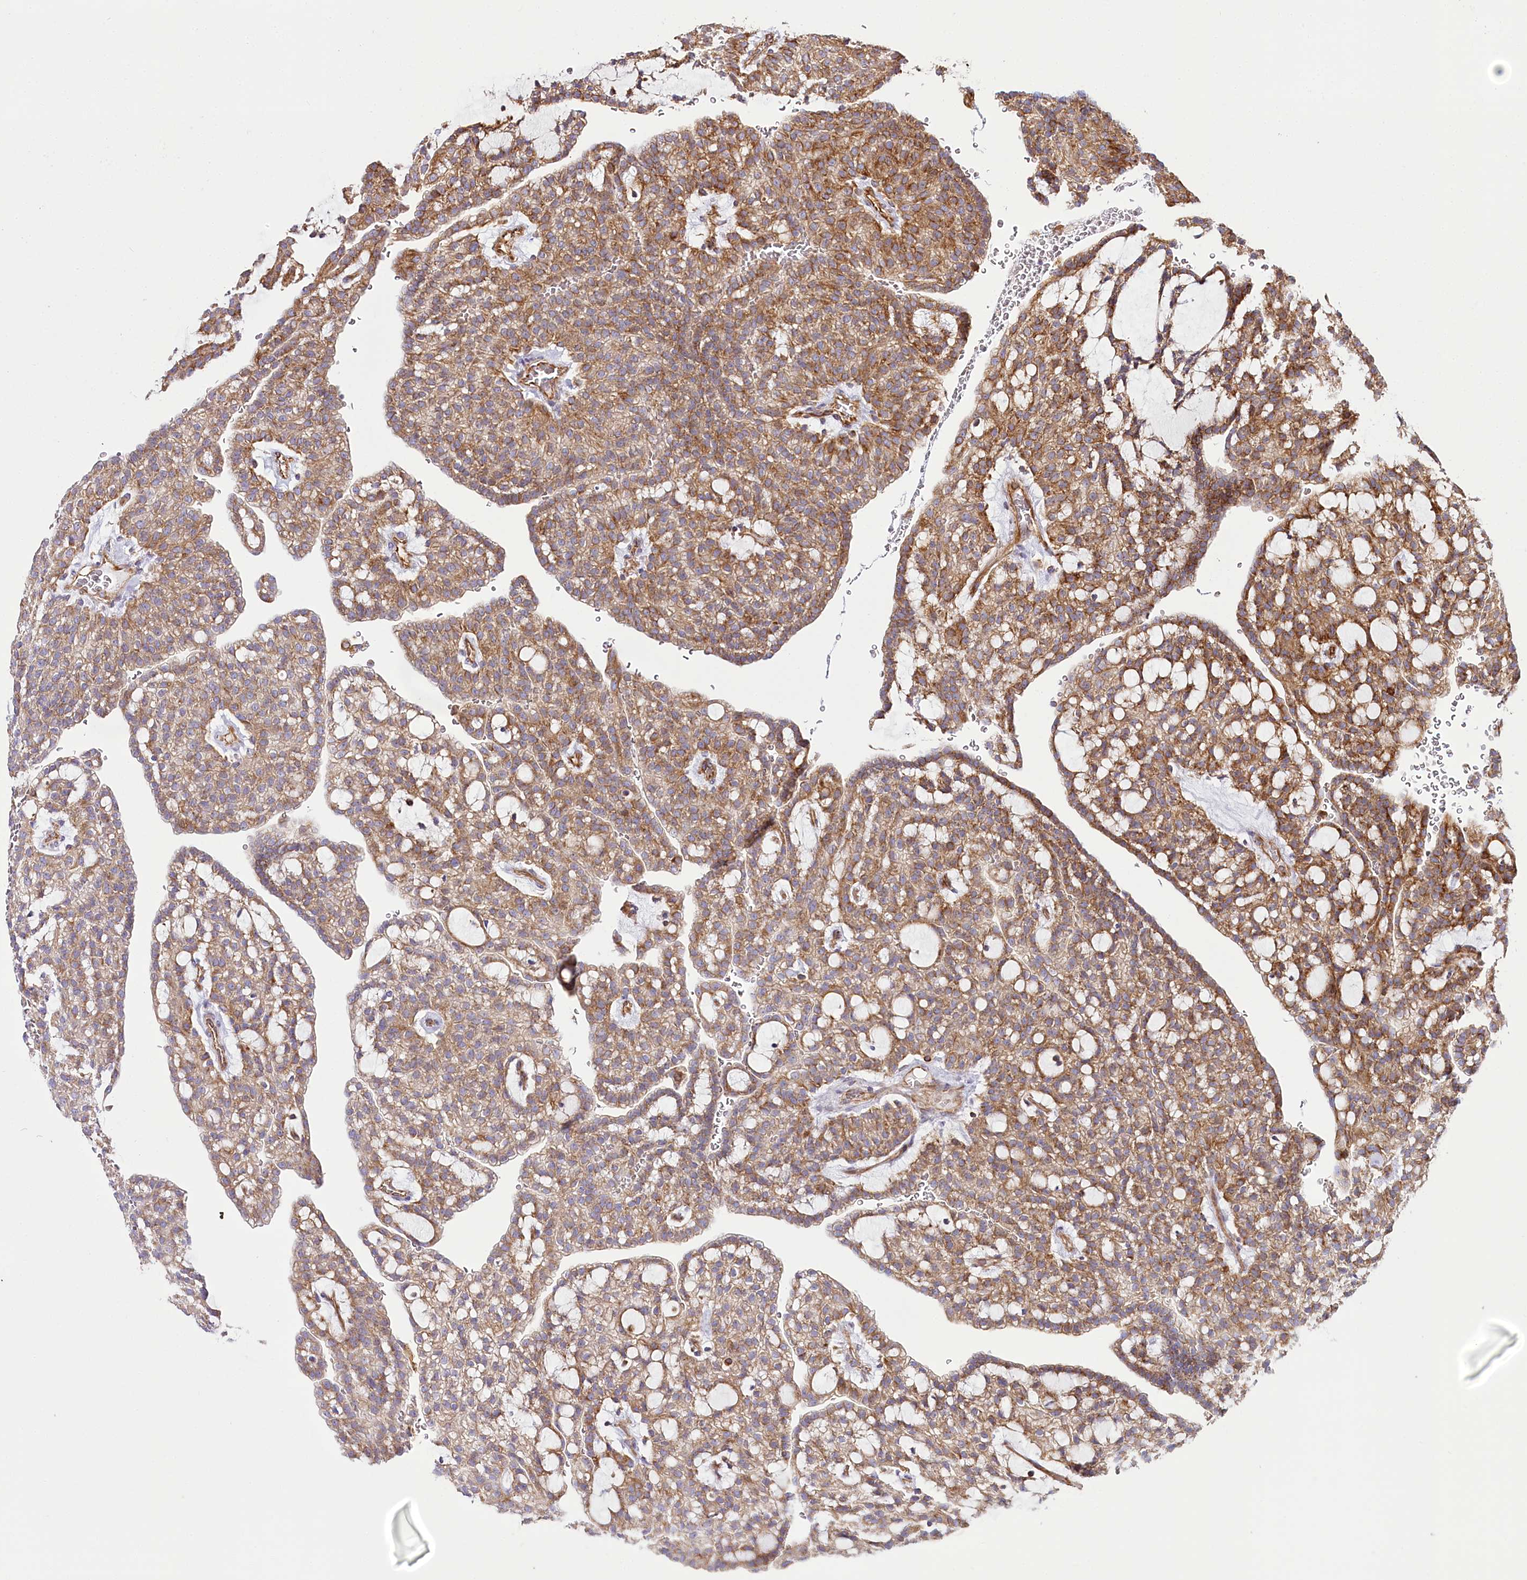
{"staining": {"intensity": "moderate", "quantity": ">75%", "location": "cytoplasmic/membranous"}, "tissue": "renal cancer", "cell_type": "Tumor cells", "image_type": "cancer", "snomed": [{"axis": "morphology", "description": "Adenocarcinoma, NOS"}, {"axis": "topography", "description": "Kidney"}], "caption": "Protein positivity by immunohistochemistry (IHC) demonstrates moderate cytoplasmic/membranous expression in about >75% of tumor cells in renal adenocarcinoma.", "gene": "THUMPD3", "patient": {"sex": "male", "age": 63}}